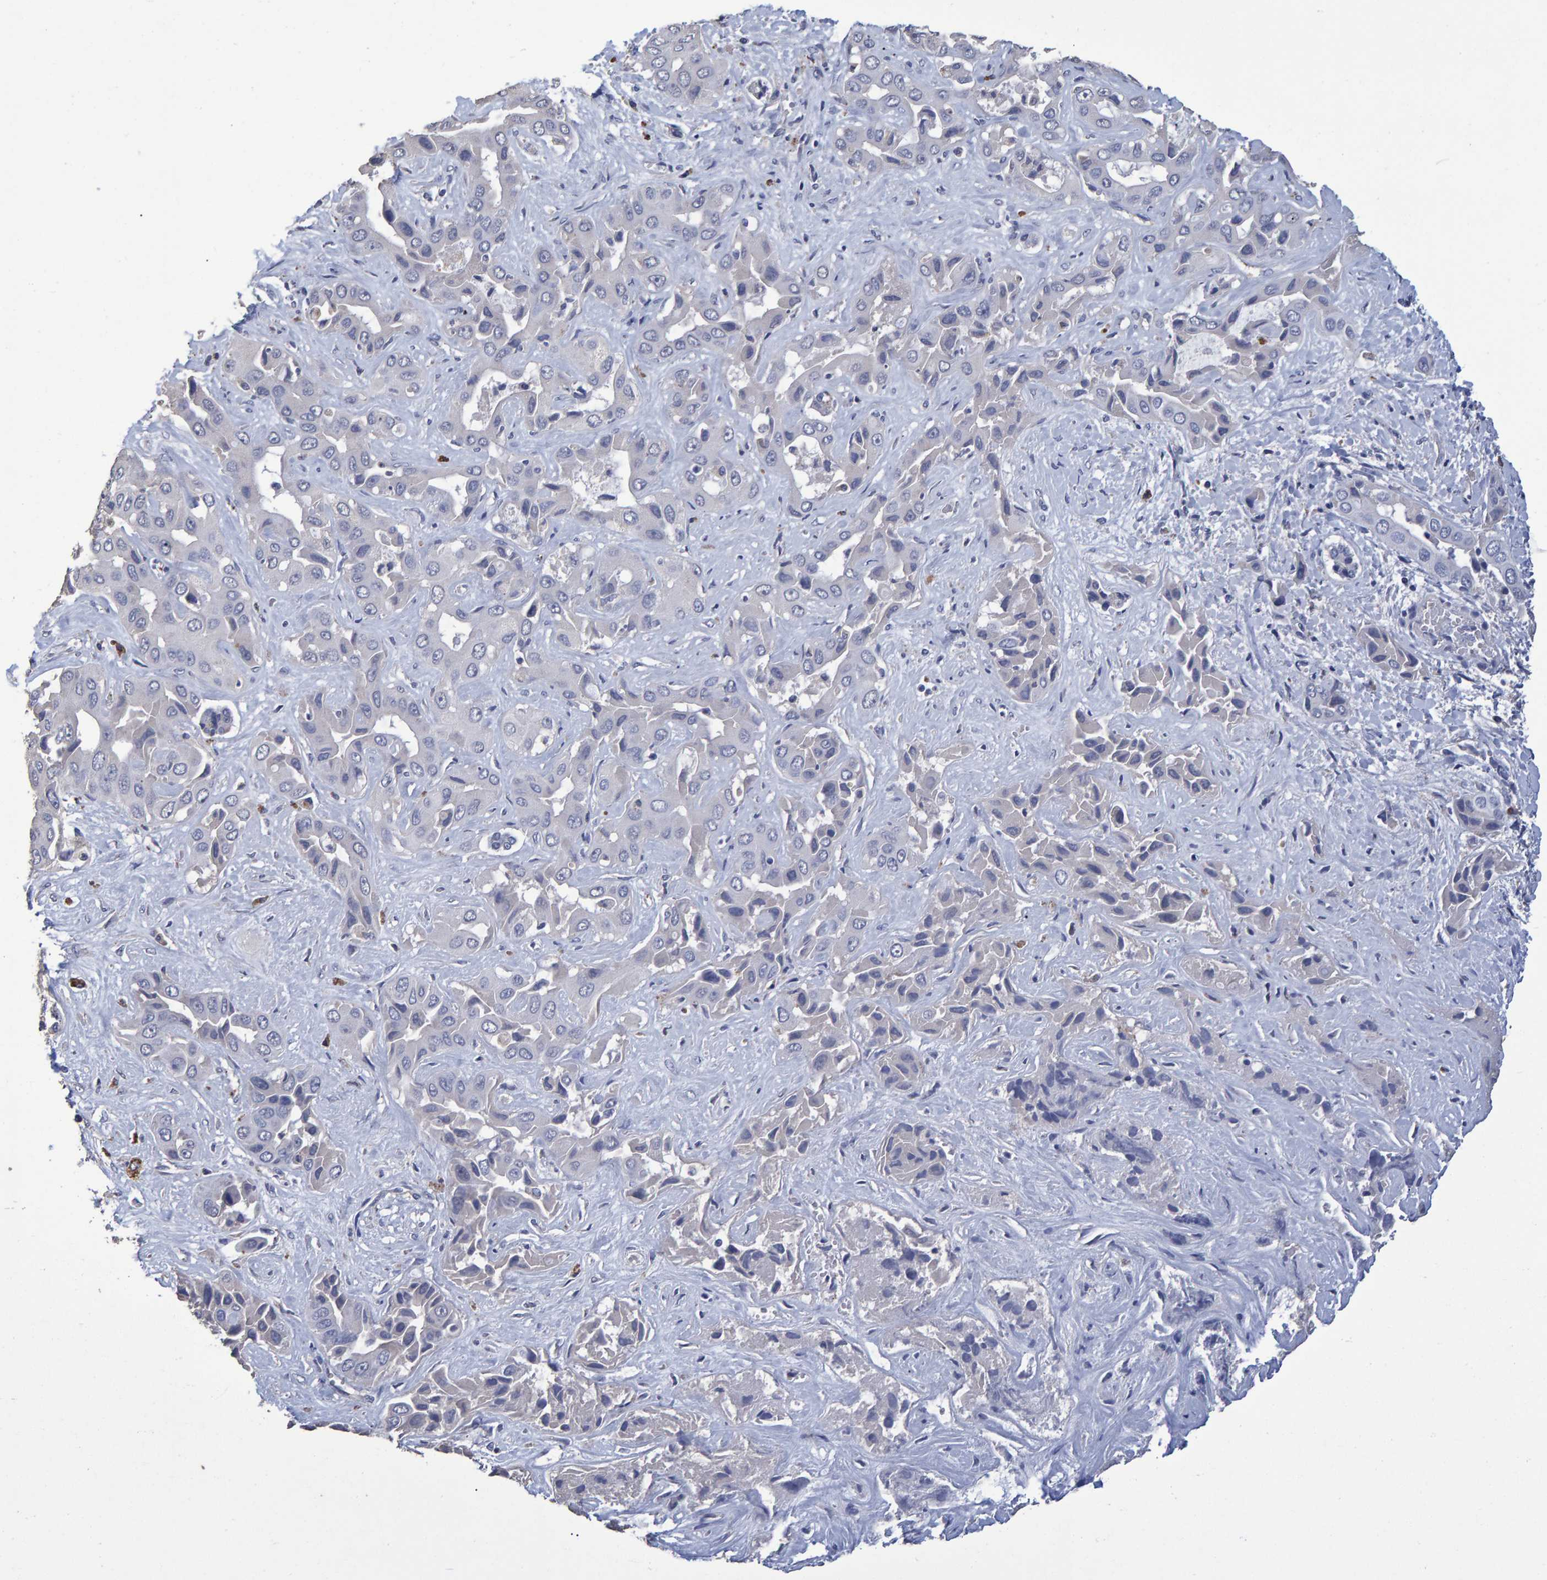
{"staining": {"intensity": "negative", "quantity": "none", "location": "none"}, "tissue": "liver cancer", "cell_type": "Tumor cells", "image_type": "cancer", "snomed": [{"axis": "morphology", "description": "Cholangiocarcinoma"}, {"axis": "topography", "description": "Liver"}], "caption": "Immunohistochemical staining of human liver cholangiocarcinoma displays no significant expression in tumor cells.", "gene": "HEMGN", "patient": {"sex": "female", "age": 52}}